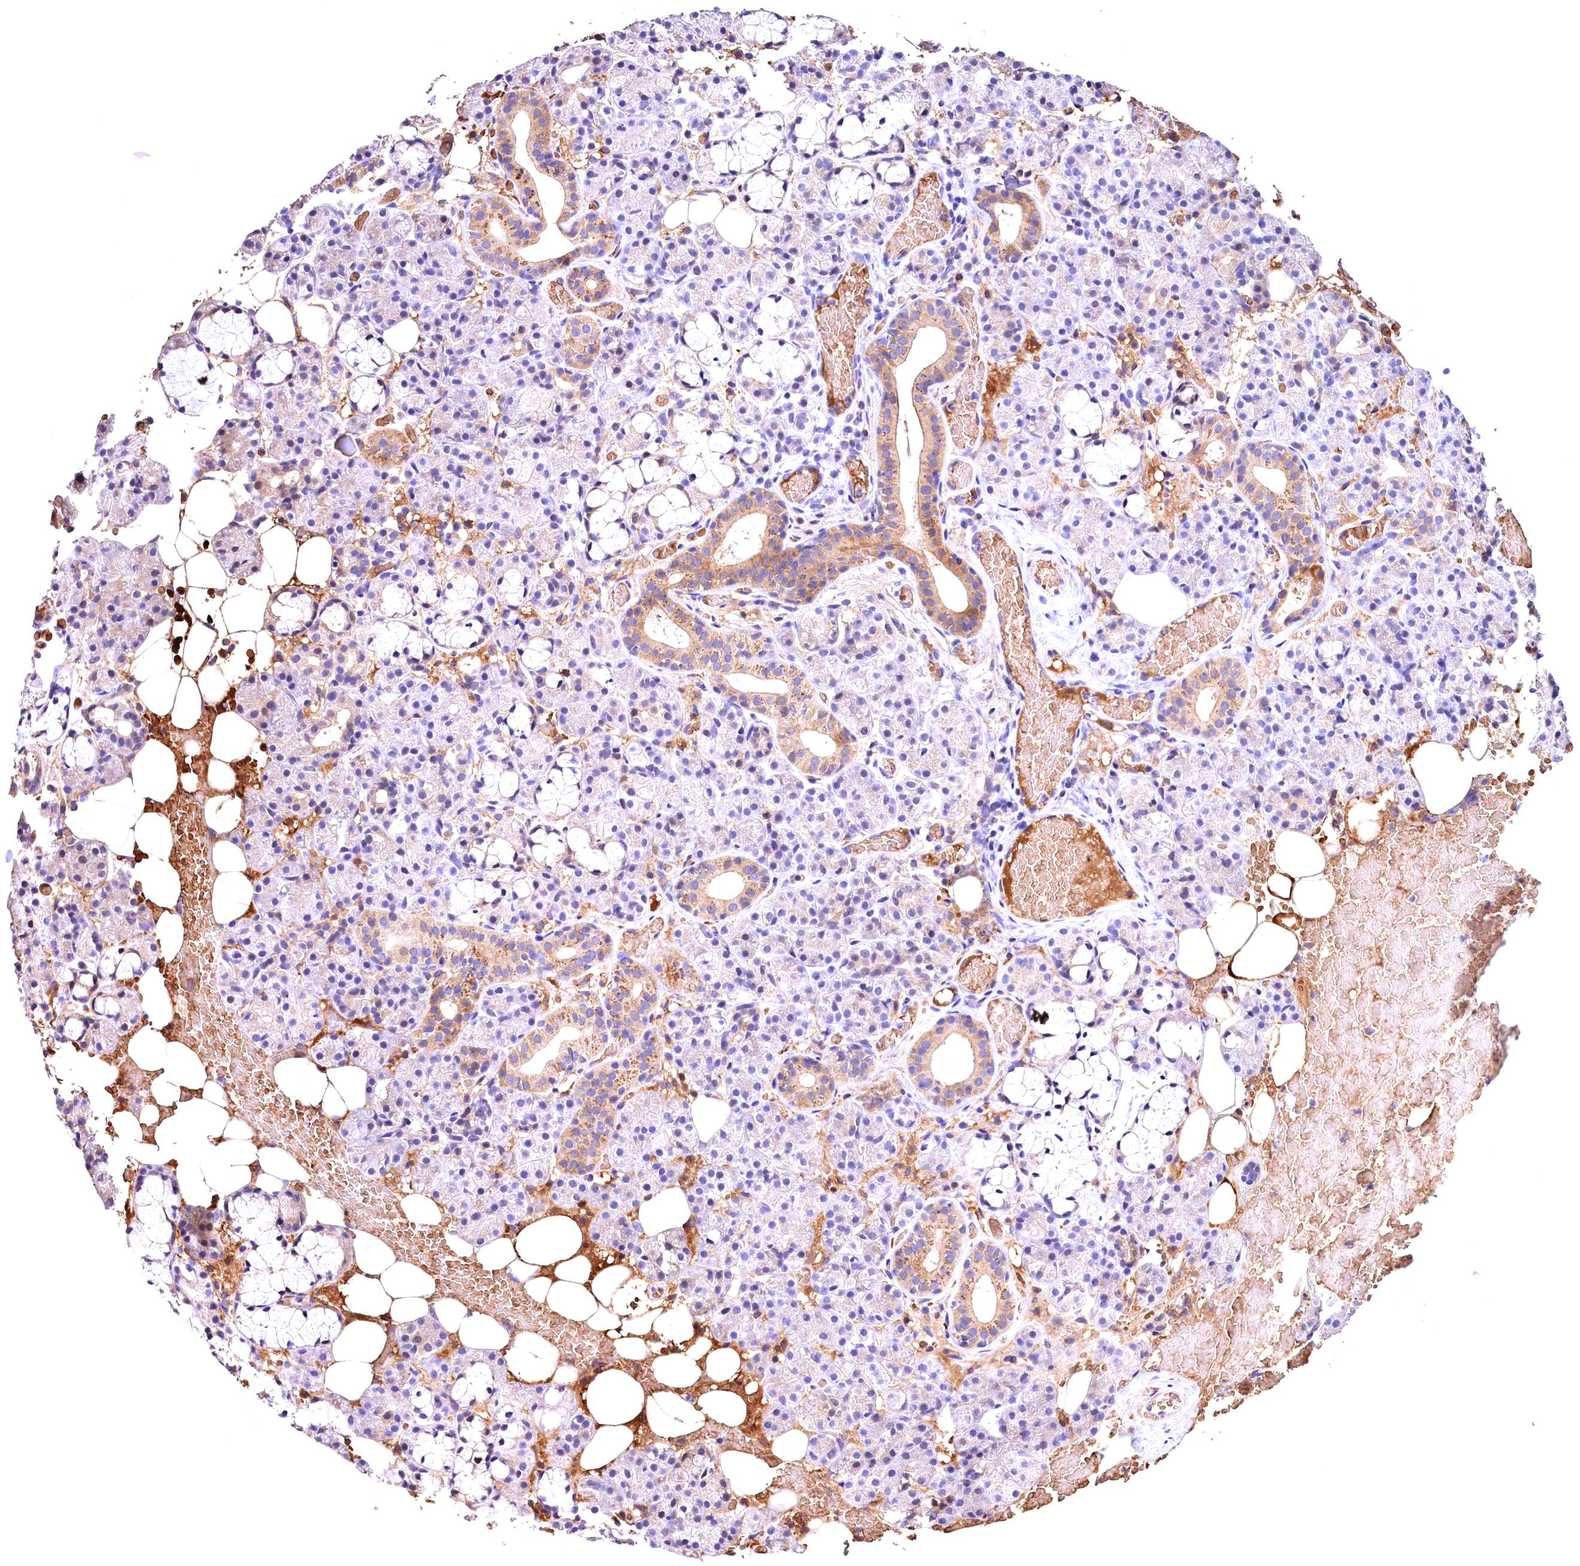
{"staining": {"intensity": "moderate", "quantity": "<25%", "location": "cytoplasmic/membranous"}, "tissue": "salivary gland", "cell_type": "Glandular cells", "image_type": "normal", "snomed": [{"axis": "morphology", "description": "Normal tissue, NOS"}, {"axis": "topography", "description": "Salivary gland"}], "caption": "Moderate cytoplasmic/membranous positivity is identified in about <25% of glandular cells in normal salivary gland. The protein of interest is shown in brown color, while the nuclei are stained blue.", "gene": "PHAF1", "patient": {"sex": "male", "age": 63}}